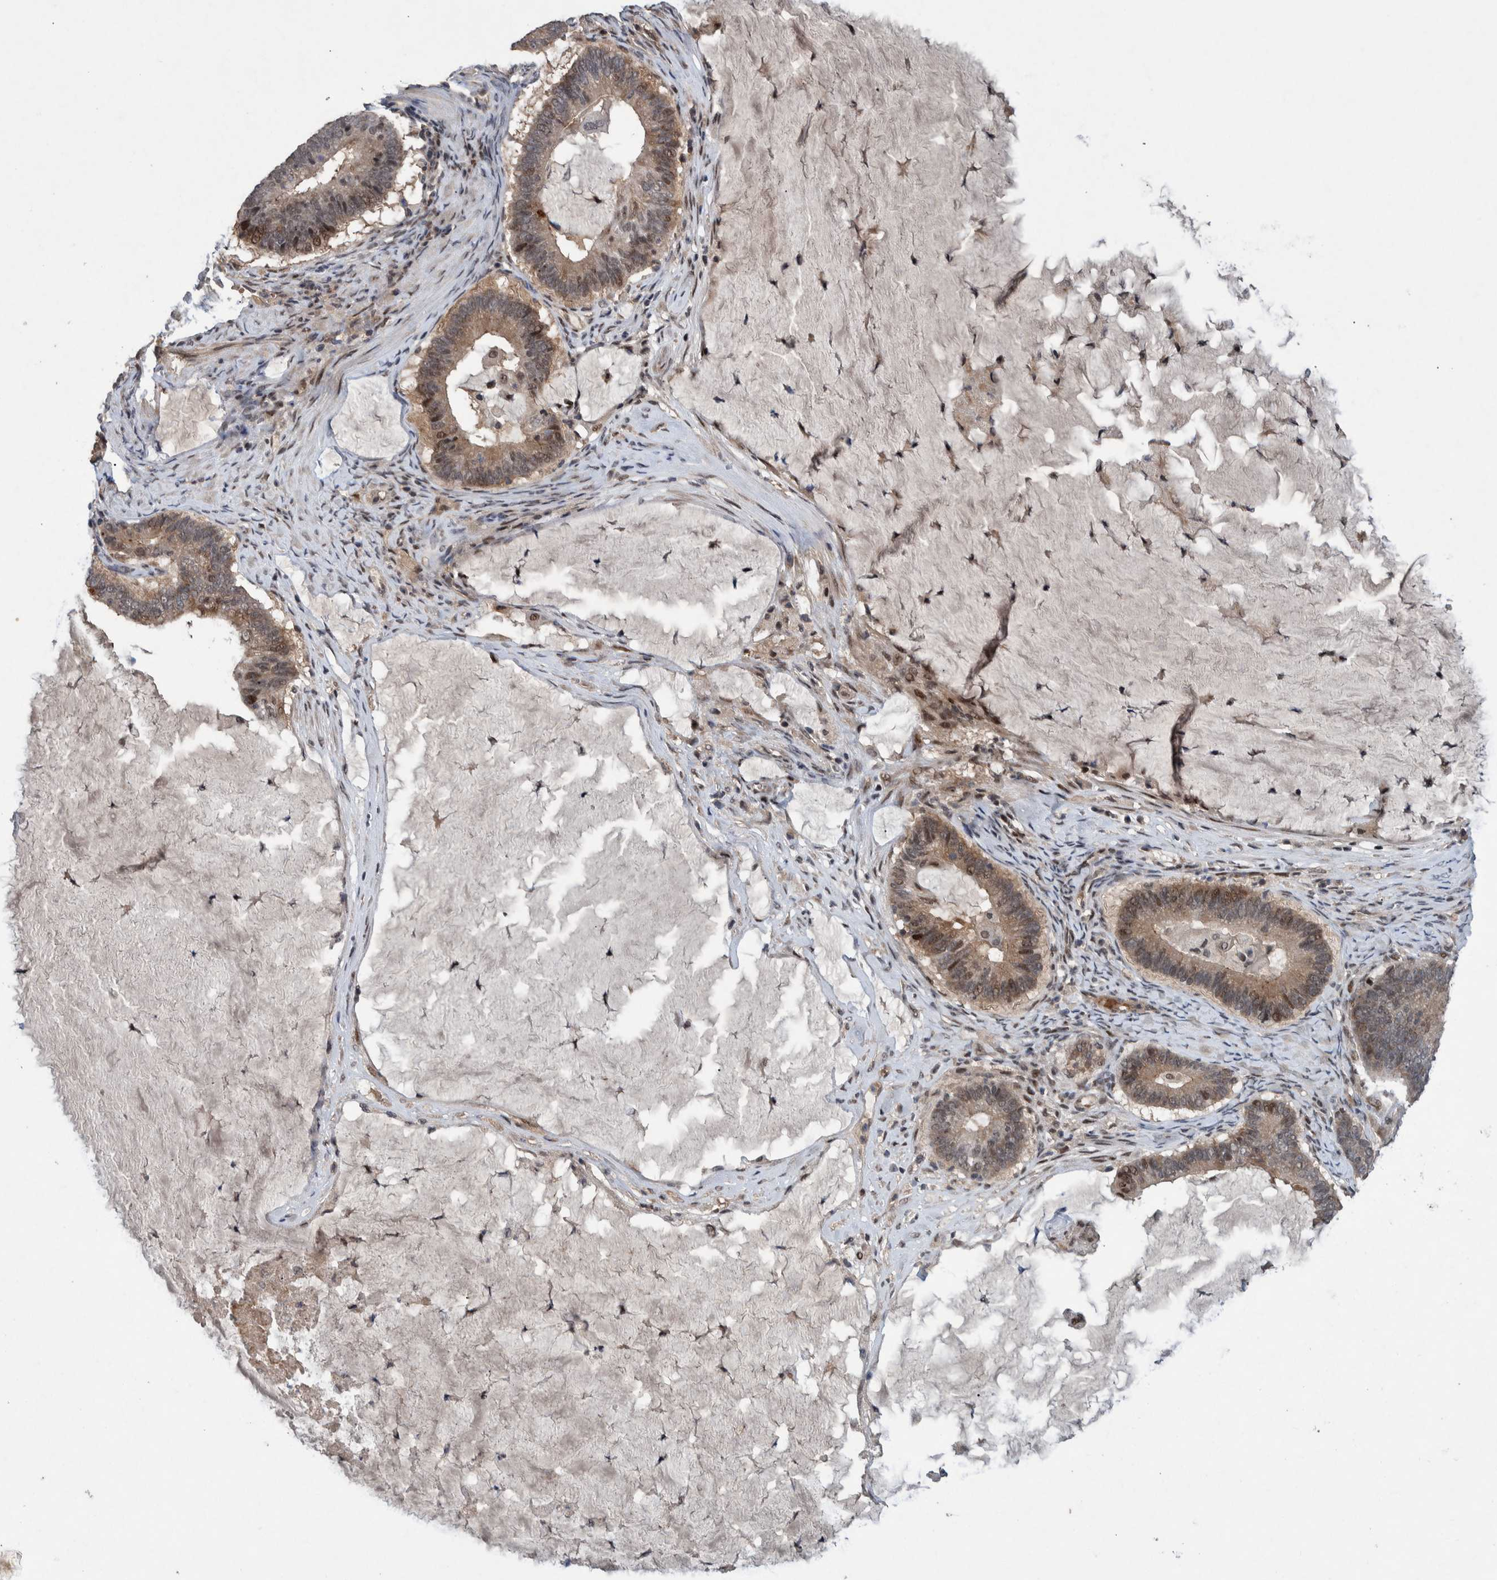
{"staining": {"intensity": "weak", "quantity": ">75%", "location": "cytoplasmic/membranous,nuclear"}, "tissue": "ovarian cancer", "cell_type": "Tumor cells", "image_type": "cancer", "snomed": [{"axis": "morphology", "description": "Cystadenocarcinoma, mucinous, NOS"}, {"axis": "topography", "description": "Ovary"}], "caption": "Ovarian cancer stained with a brown dye demonstrates weak cytoplasmic/membranous and nuclear positive staining in about >75% of tumor cells.", "gene": "ESRP1", "patient": {"sex": "female", "age": 61}}